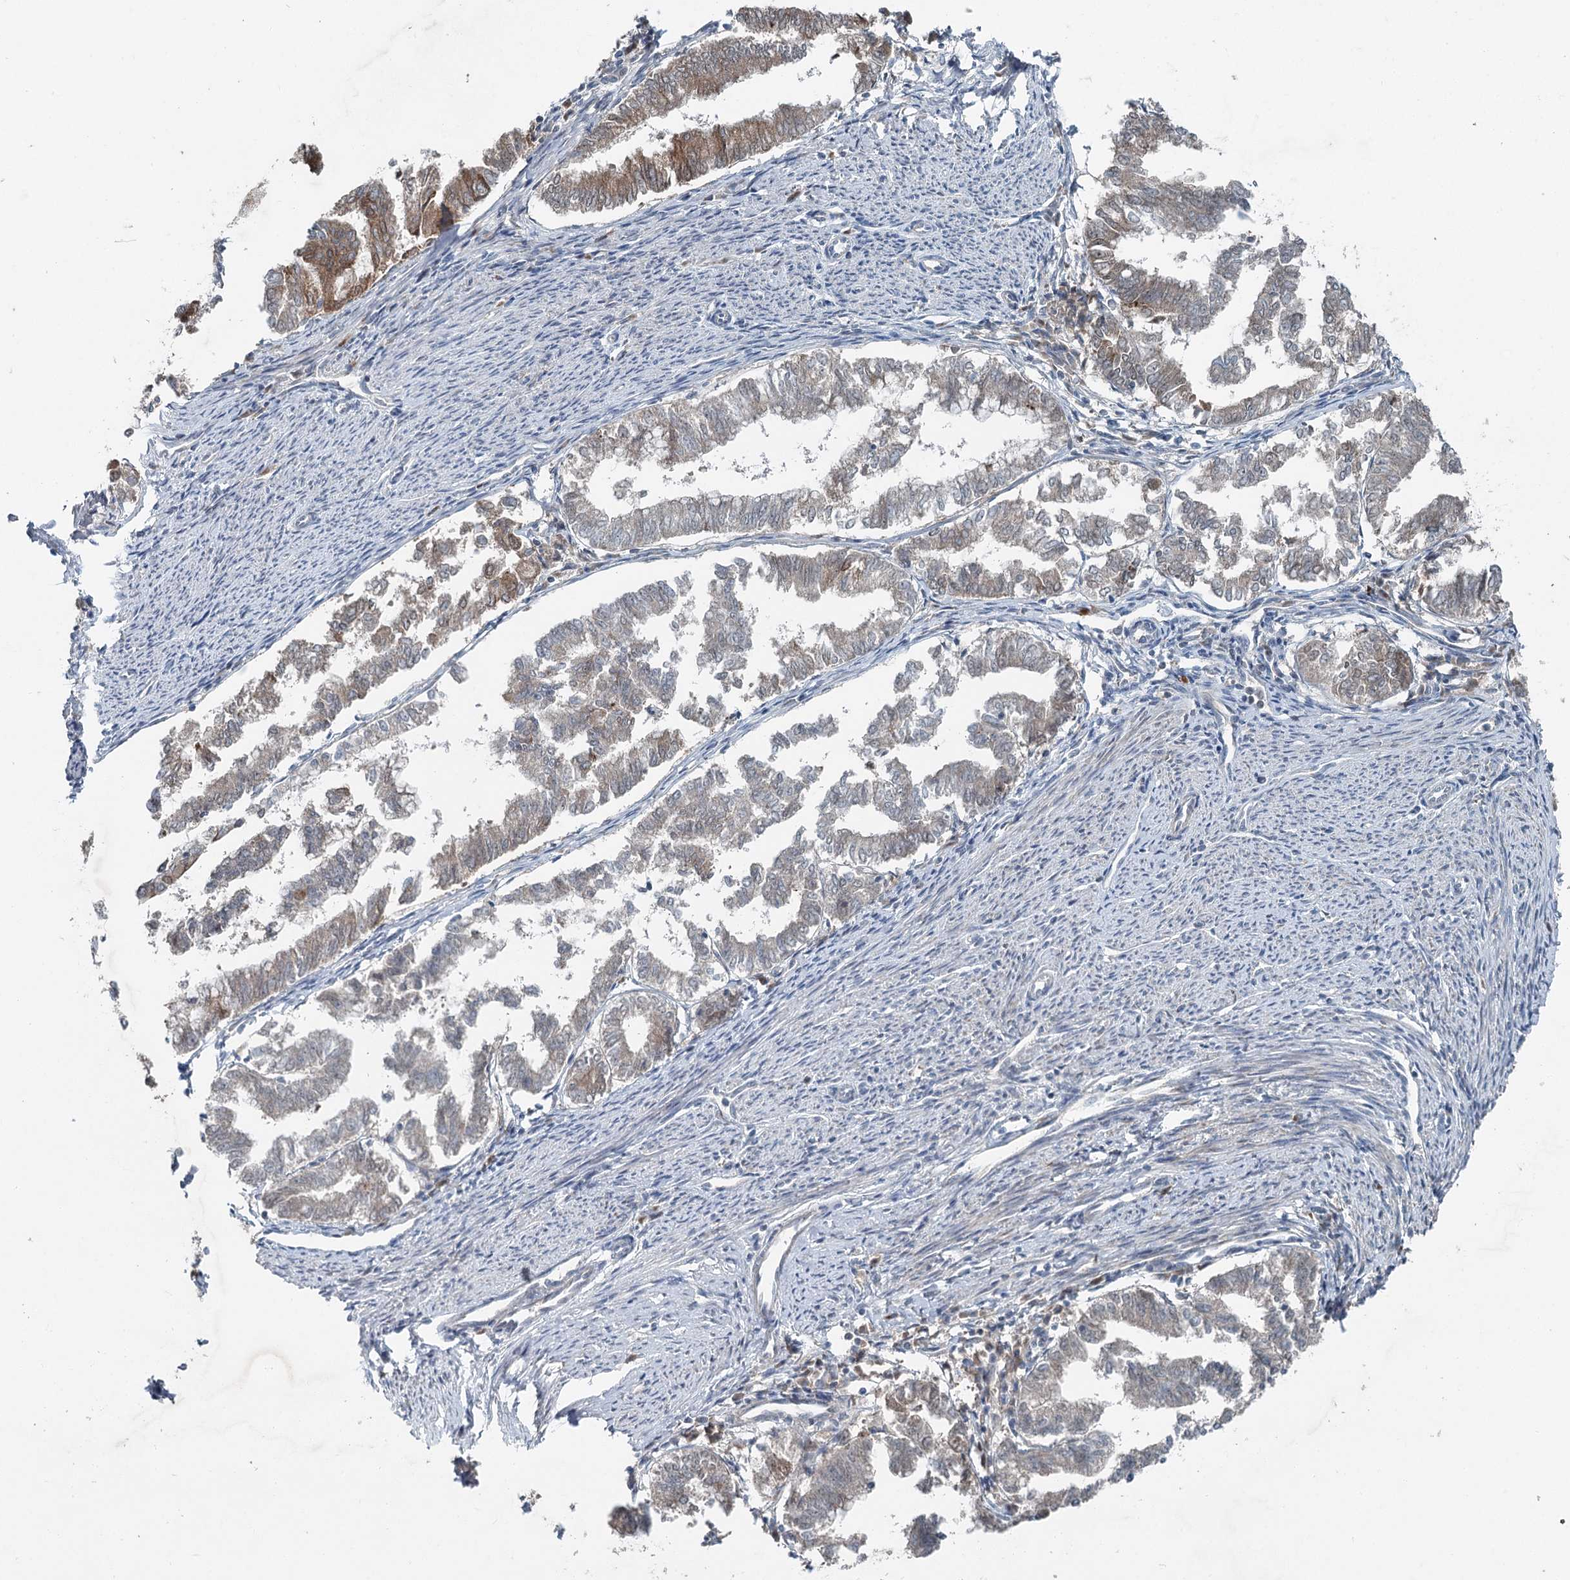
{"staining": {"intensity": "moderate", "quantity": "<25%", "location": "cytoplasmic/membranous"}, "tissue": "endometrial cancer", "cell_type": "Tumor cells", "image_type": "cancer", "snomed": [{"axis": "morphology", "description": "Adenocarcinoma, NOS"}, {"axis": "topography", "description": "Endometrium"}], "caption": "Endometrial adenocarcinoma stained with DAB IHC displays low levels of moderate cytoplasmic/membranous positivity in about <25% of tumor cells.", "gene": "CHCHD5", "patient": {"sex": "female", "age": 79}}